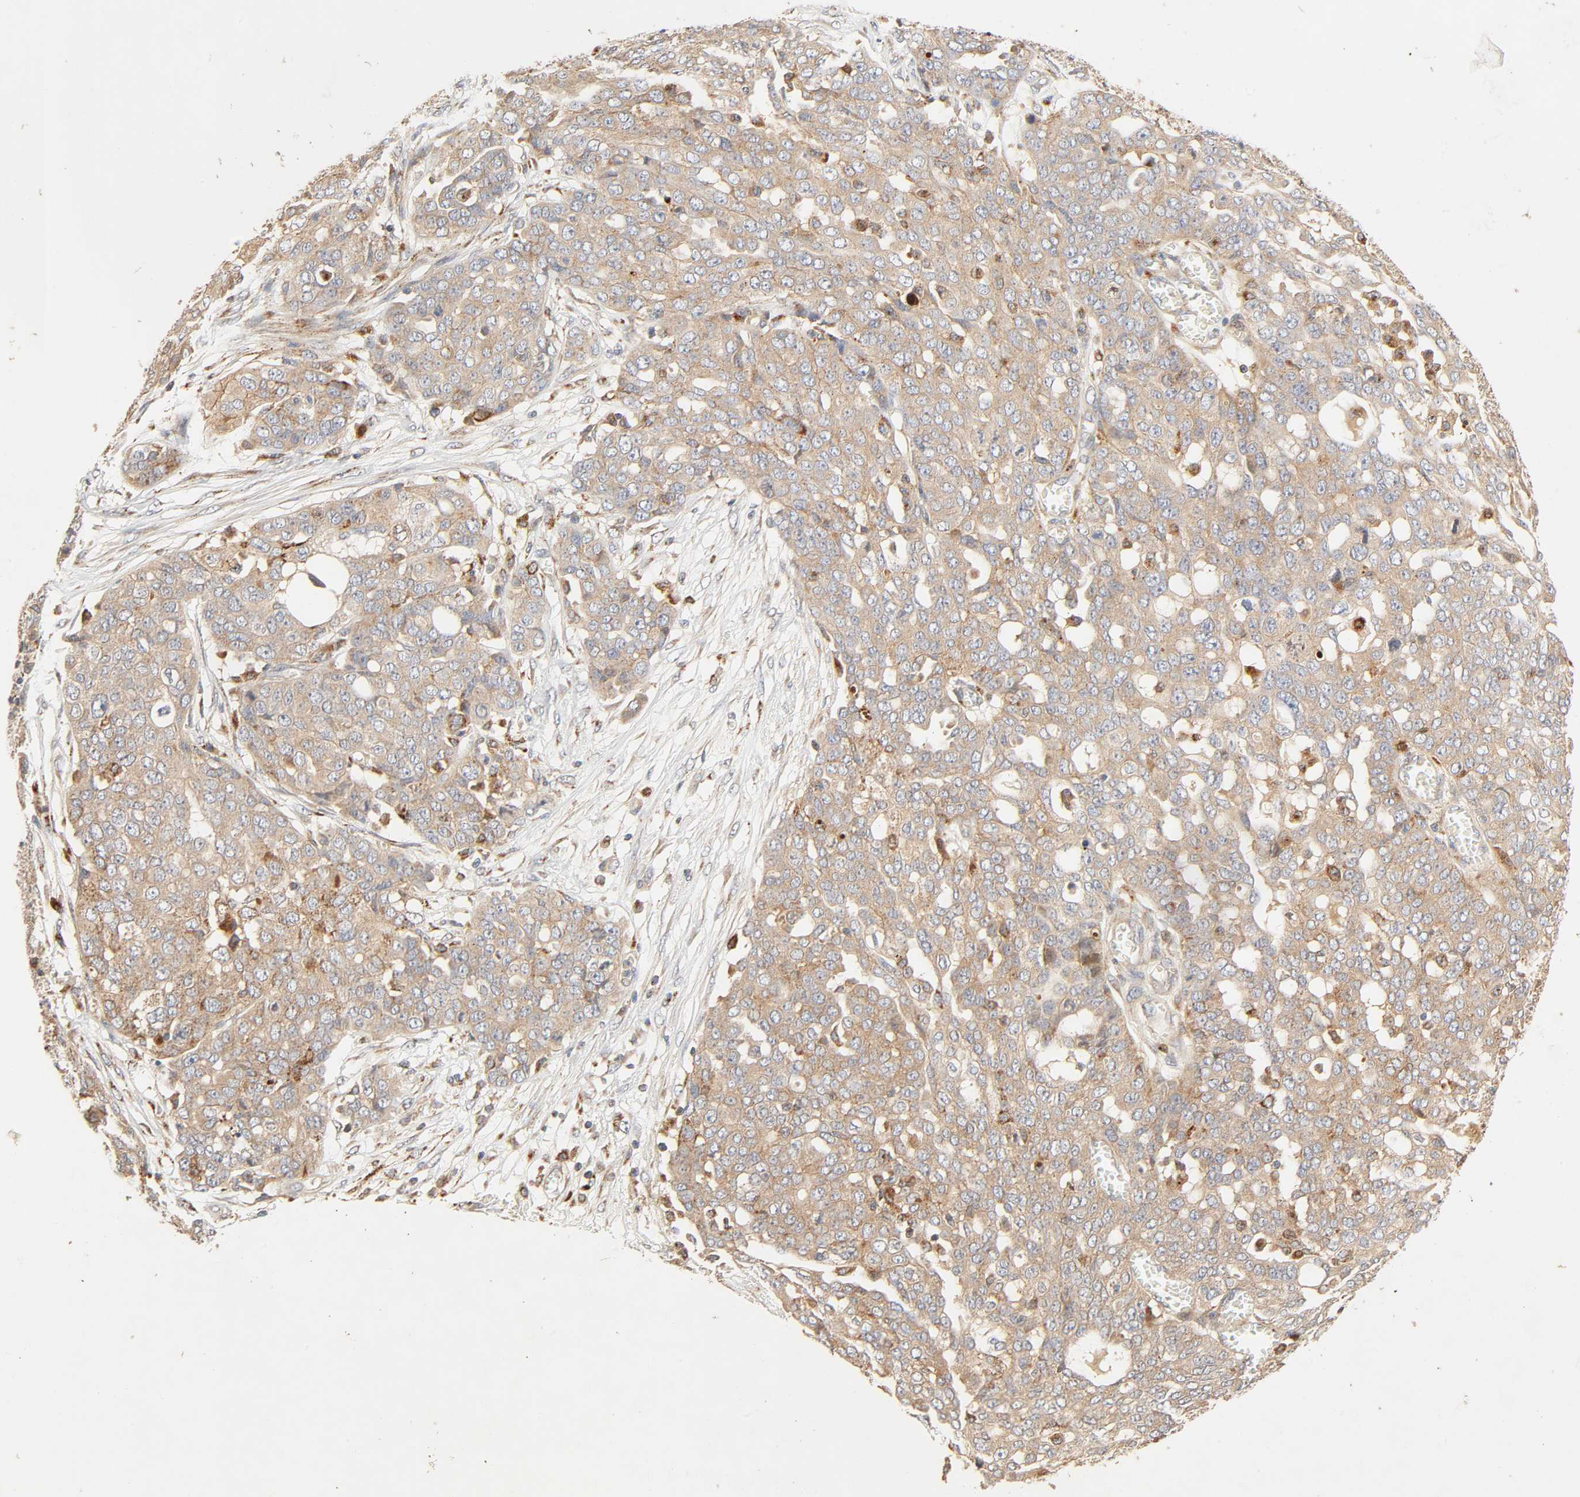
{"staining": {"intensity": "moderate", "quantity": ">75%", "location": "cytoplasmic/membranous"}, "tissue": "ovarian cancer", "cell_type": "Tumor cells", "image_type": "cancer", "snomed": [{"axis": "morphology", "description": "Cystadenocarcinoma, serous, NOS"}, {"axis": "topography", "description": "Soft tissue"}, {"axis": "topography", "description": "Ovary"}], "caption": "IHC (DAB) staining of ovarian serous cystadenocarcinoma exhibits moderate cytoplasmic/membranous protein staining in about >75% of tumor cells. (DAB (3,3'-diaminobenzidine) IHC, brown staining for protein, blue staining for nuclei).", "gene": "MAPK6", "patient": {"sex": "female", "age": 57}}